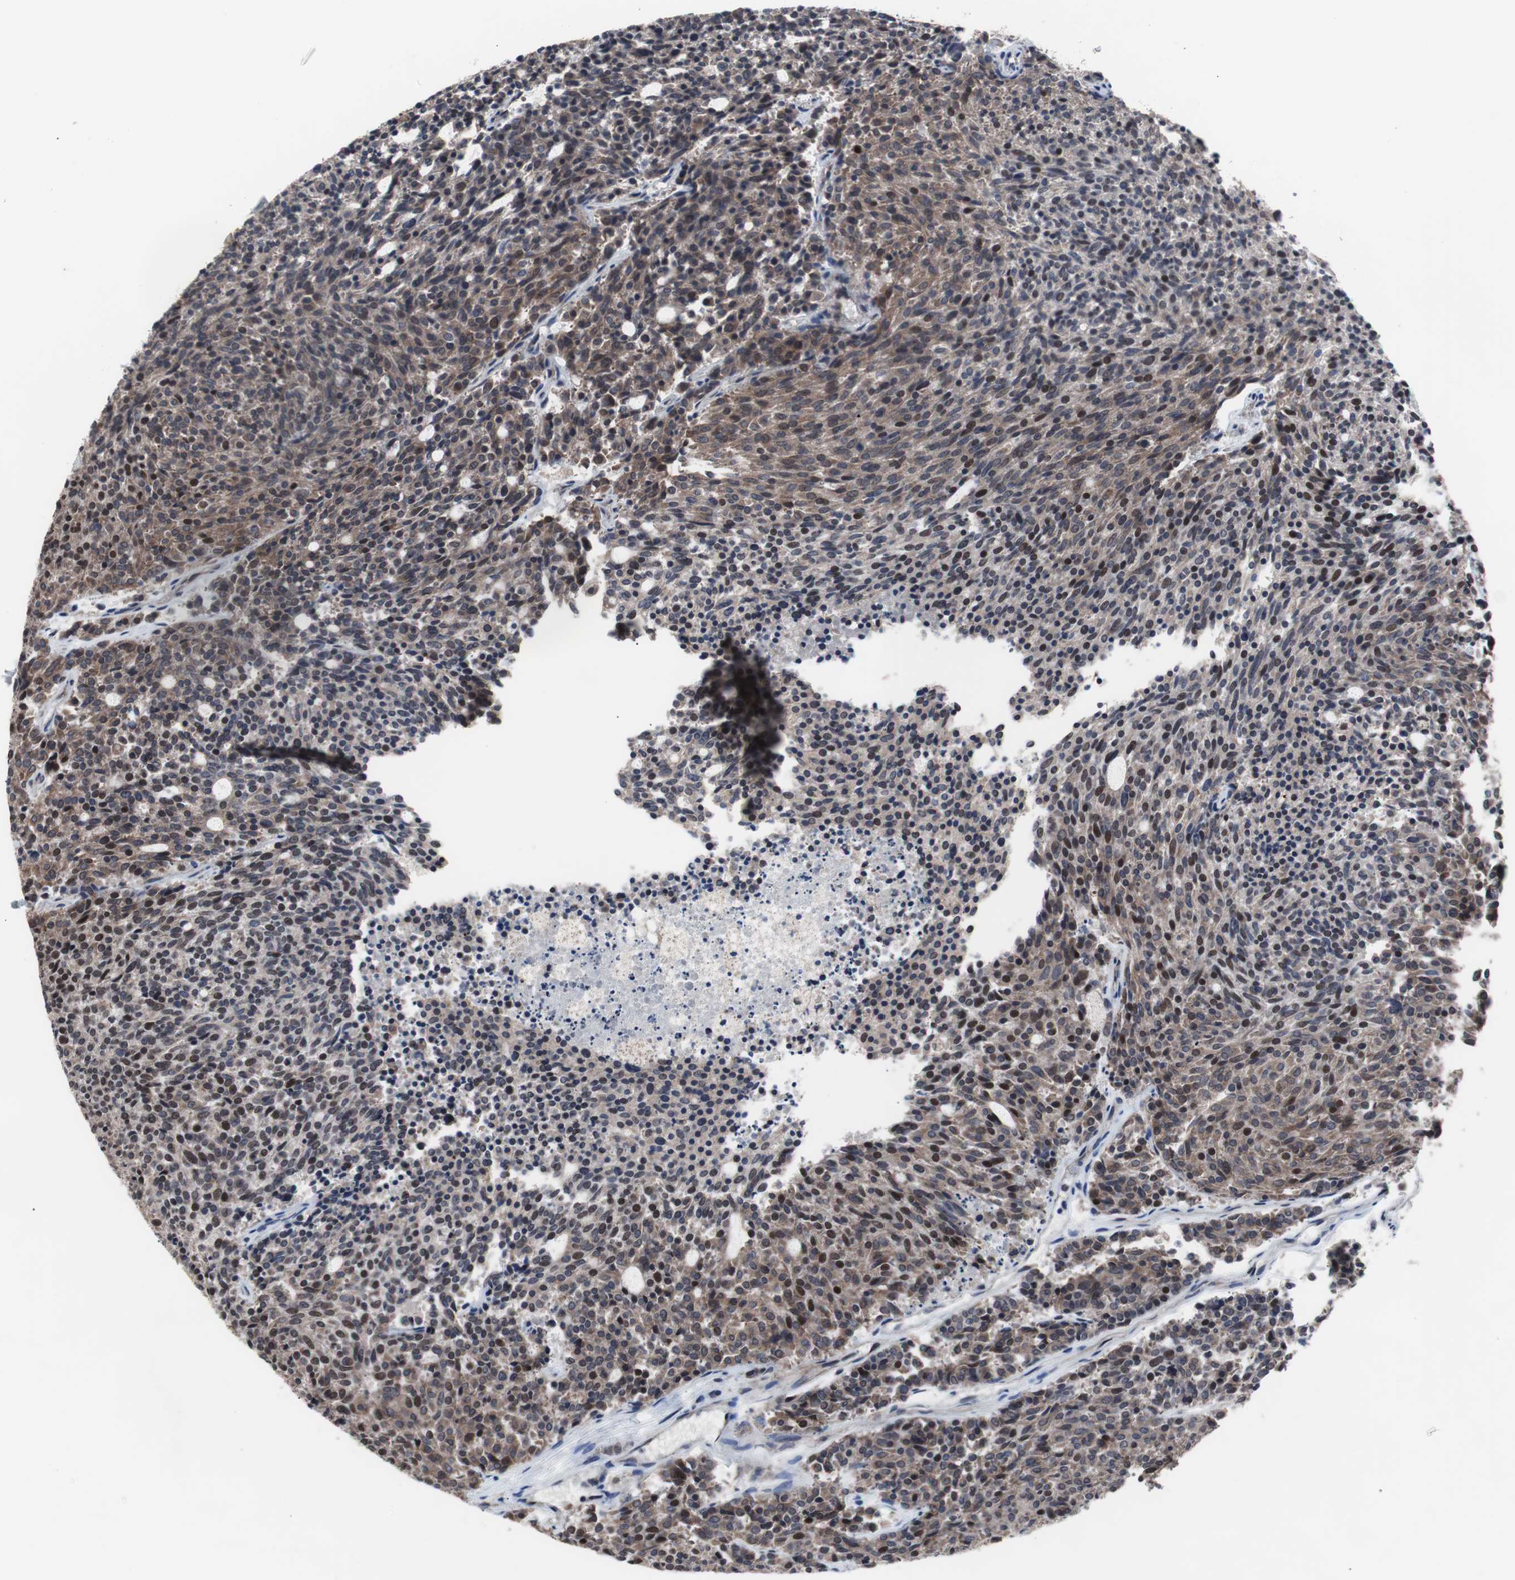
{"staining": {"intensity": "moderate", "quantity": "25%-75%", "location": "cytoplasmic/membranous,nuclear"}, "tissue": "carcinoid", "cell_type": "Tumor cells", "image_type": "cancer", "snomed": [{"axis": "morphology", "description": "Carcinoid, malignant, NOS"}, {"axis": "topography", "description": "Pancreas"}], "caption": "Carcinoid (malignant) was stained to show a protein in brown. There is medium levels of moderate cytoplasmic/membranous and nuclear staining in about 25%-75% of tumor cells. The staining was performed using DAB (3,3'-diaminobenzidine) to visualize the protein expression in brown, while the nuclei were stained in blue with hematoxylin (Magnification: 20x).", "gene": "GTF2F2", "patient": {"sex": "female", "age": 54}}